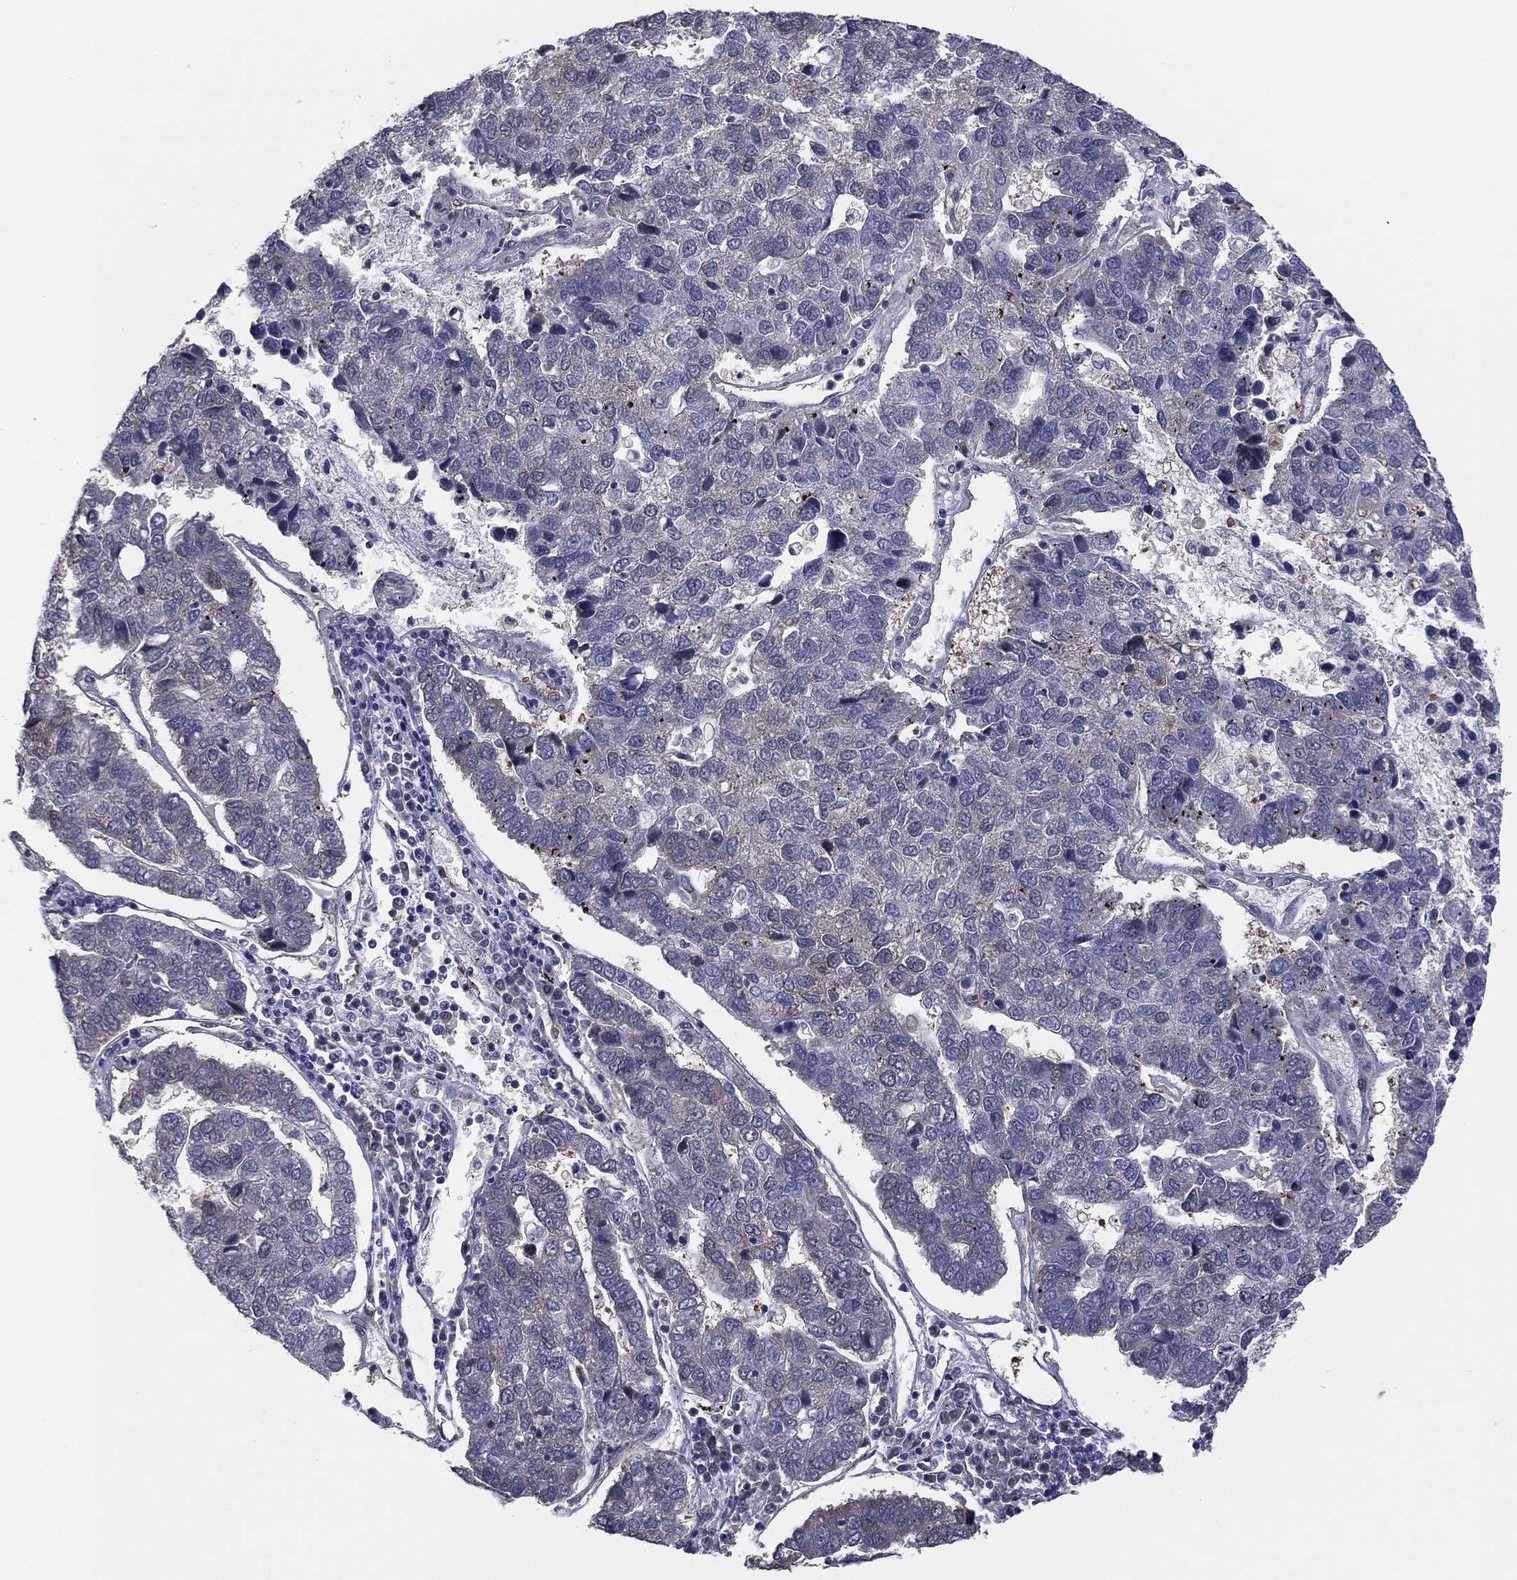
{"staining": {"intensity": "moderate", "quantity": "<25%", "location": "cytoplasmic/membranous"}, "tissue": "pancreatic cancer", "cell_type": "Tumor cells", "image_type": "cancer", "snomed": [{"axis": "morphology", "description": "Adenocarcinoma, NOS"}, {"axis": "topography", "description": "Pancreas"}], "caption": "Protein analysis of pancreatic cancer (adenocarcinoma) tissue displays moderate cytoplasmic/membranous positivity in approximately <25% of tumor cells.", "gene": "SNCG", "patient": {"sex": "female", "age": 61}}